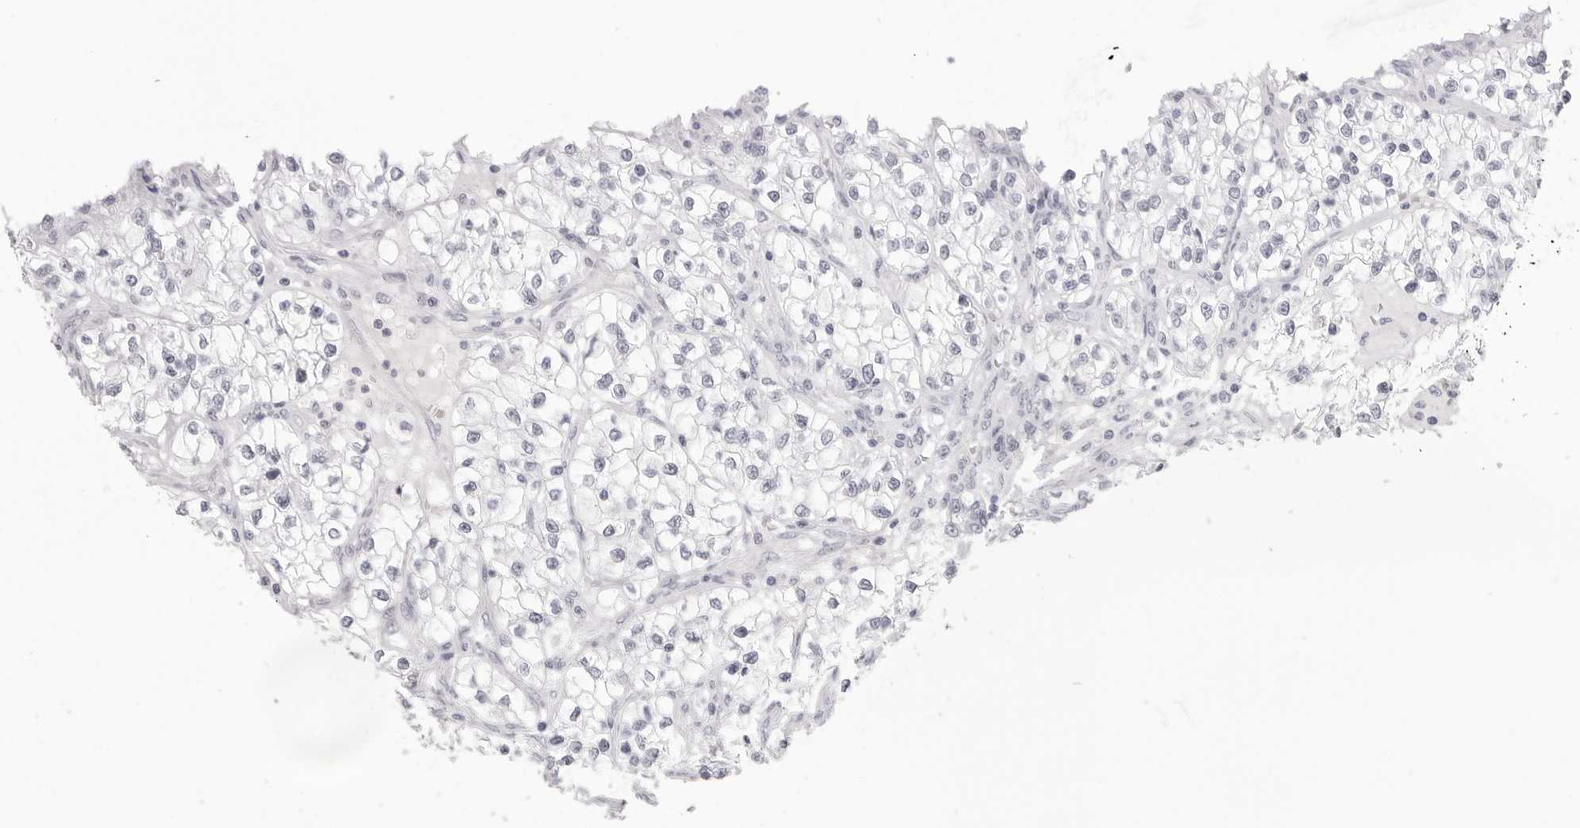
{"staining": {"intensity": "negative", "quantity": "none", "location": "none"}, "tissue": "renal cancer", "cell_type": "Tumor cells", "image_type": "cancer", "snomed": [{"axis": "morphology", "description": "Adenocarcinoma, NOS"}, {"axis": "topography", "description": "Kidney"}], "caption": "A histopathology image of human renal cancer is negative for staining in tumor cells.", "gene": "CST5", "patient": {"sex": "female", "age": 57}}